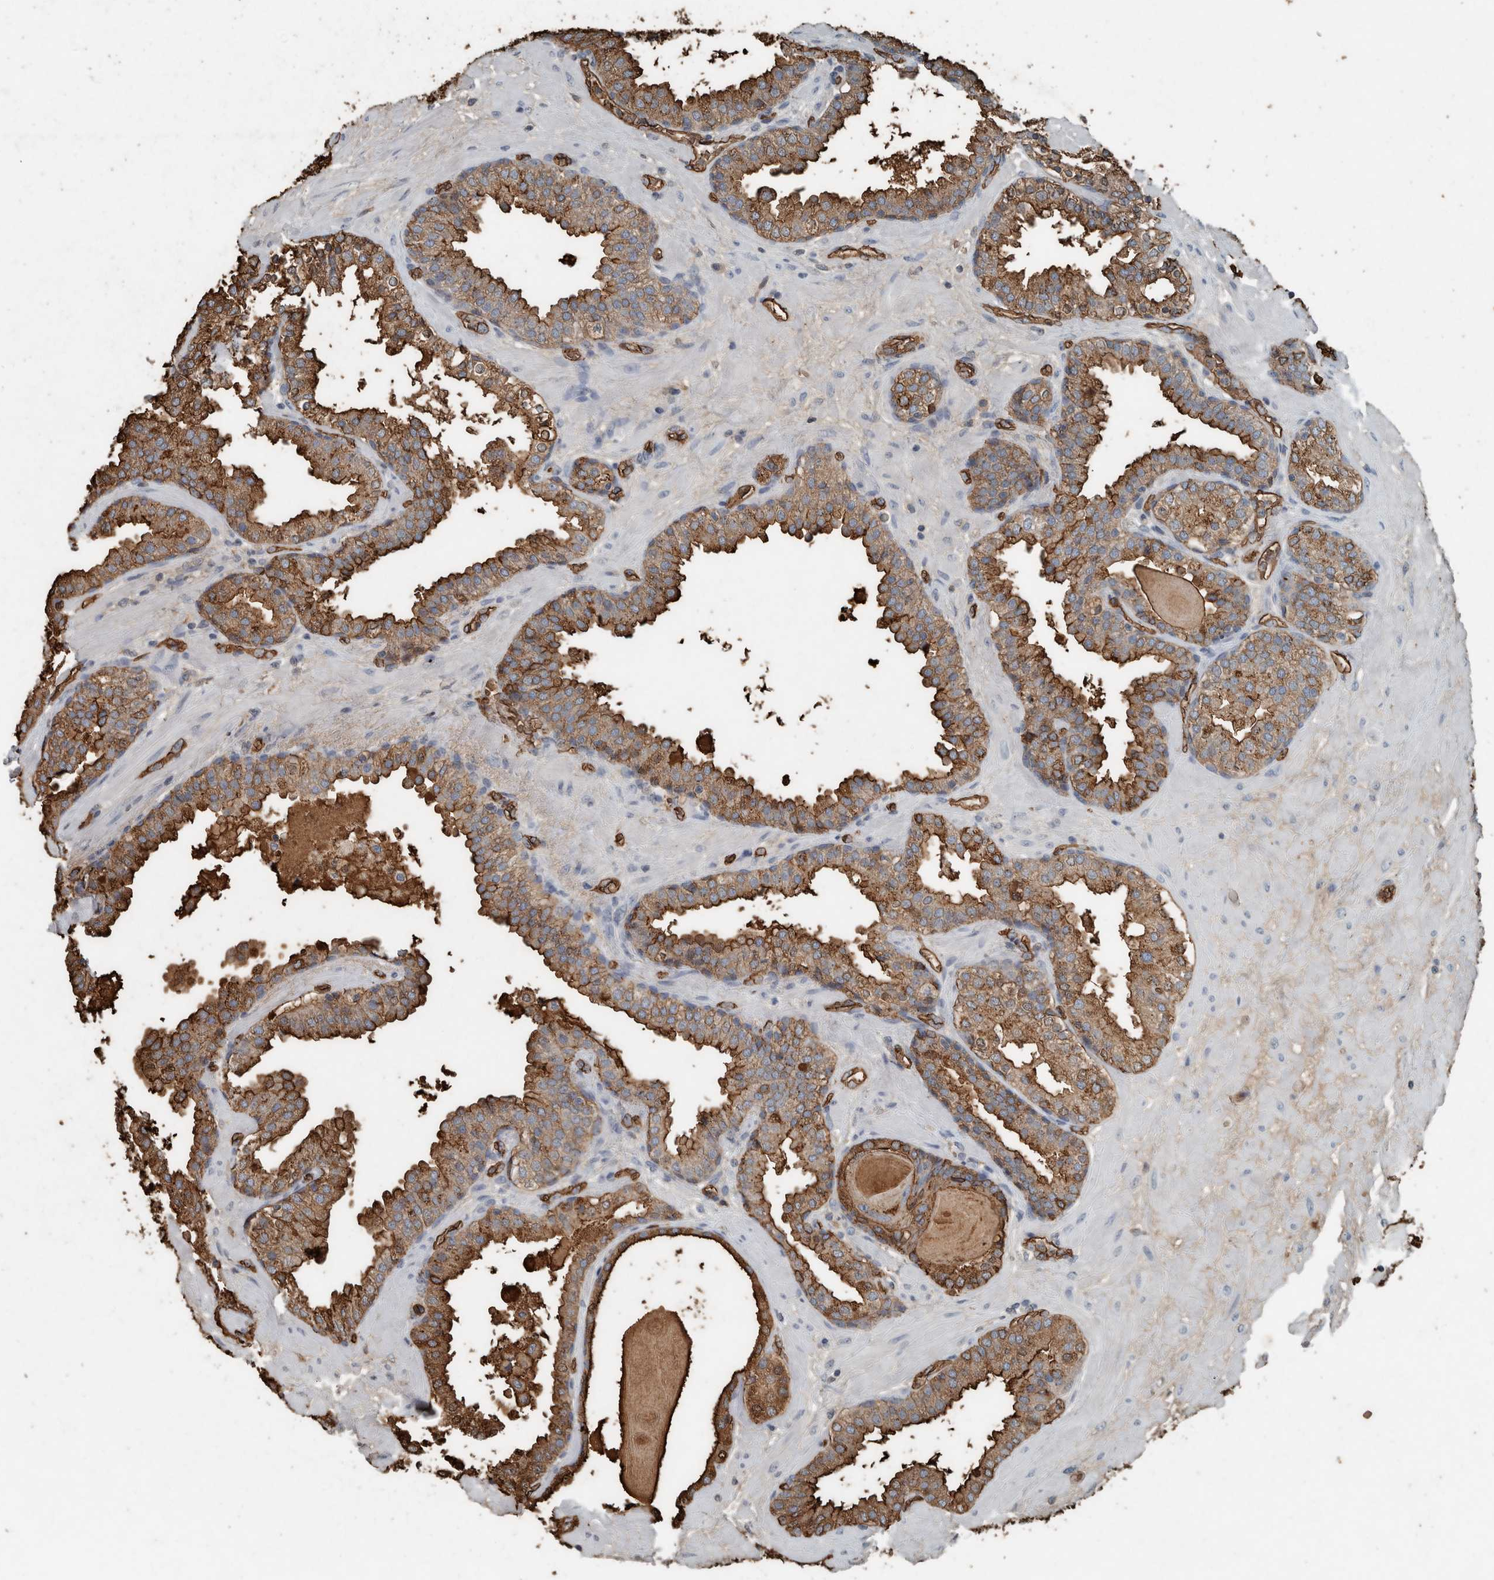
{"staining": {"intensity": "strong", "quantity": ">75%", "location": "cytoplasmic/membranous"}, "tissue": "prostate", "cell_type": "Glandular cells", "image_type": "normal", "snomed": [{"axis": "morphology", "description": "Normal tissue, NOS"}, {"axis": "topography", "description": "Prostate"}], "caption": "This image shows IHC staining of unremarkable human prostate, with high strong cytoplasmic/membranous expression in about >75% of glandular cells.", "gene": "LBP", "patient": {"sex": "male", "age": 51}}